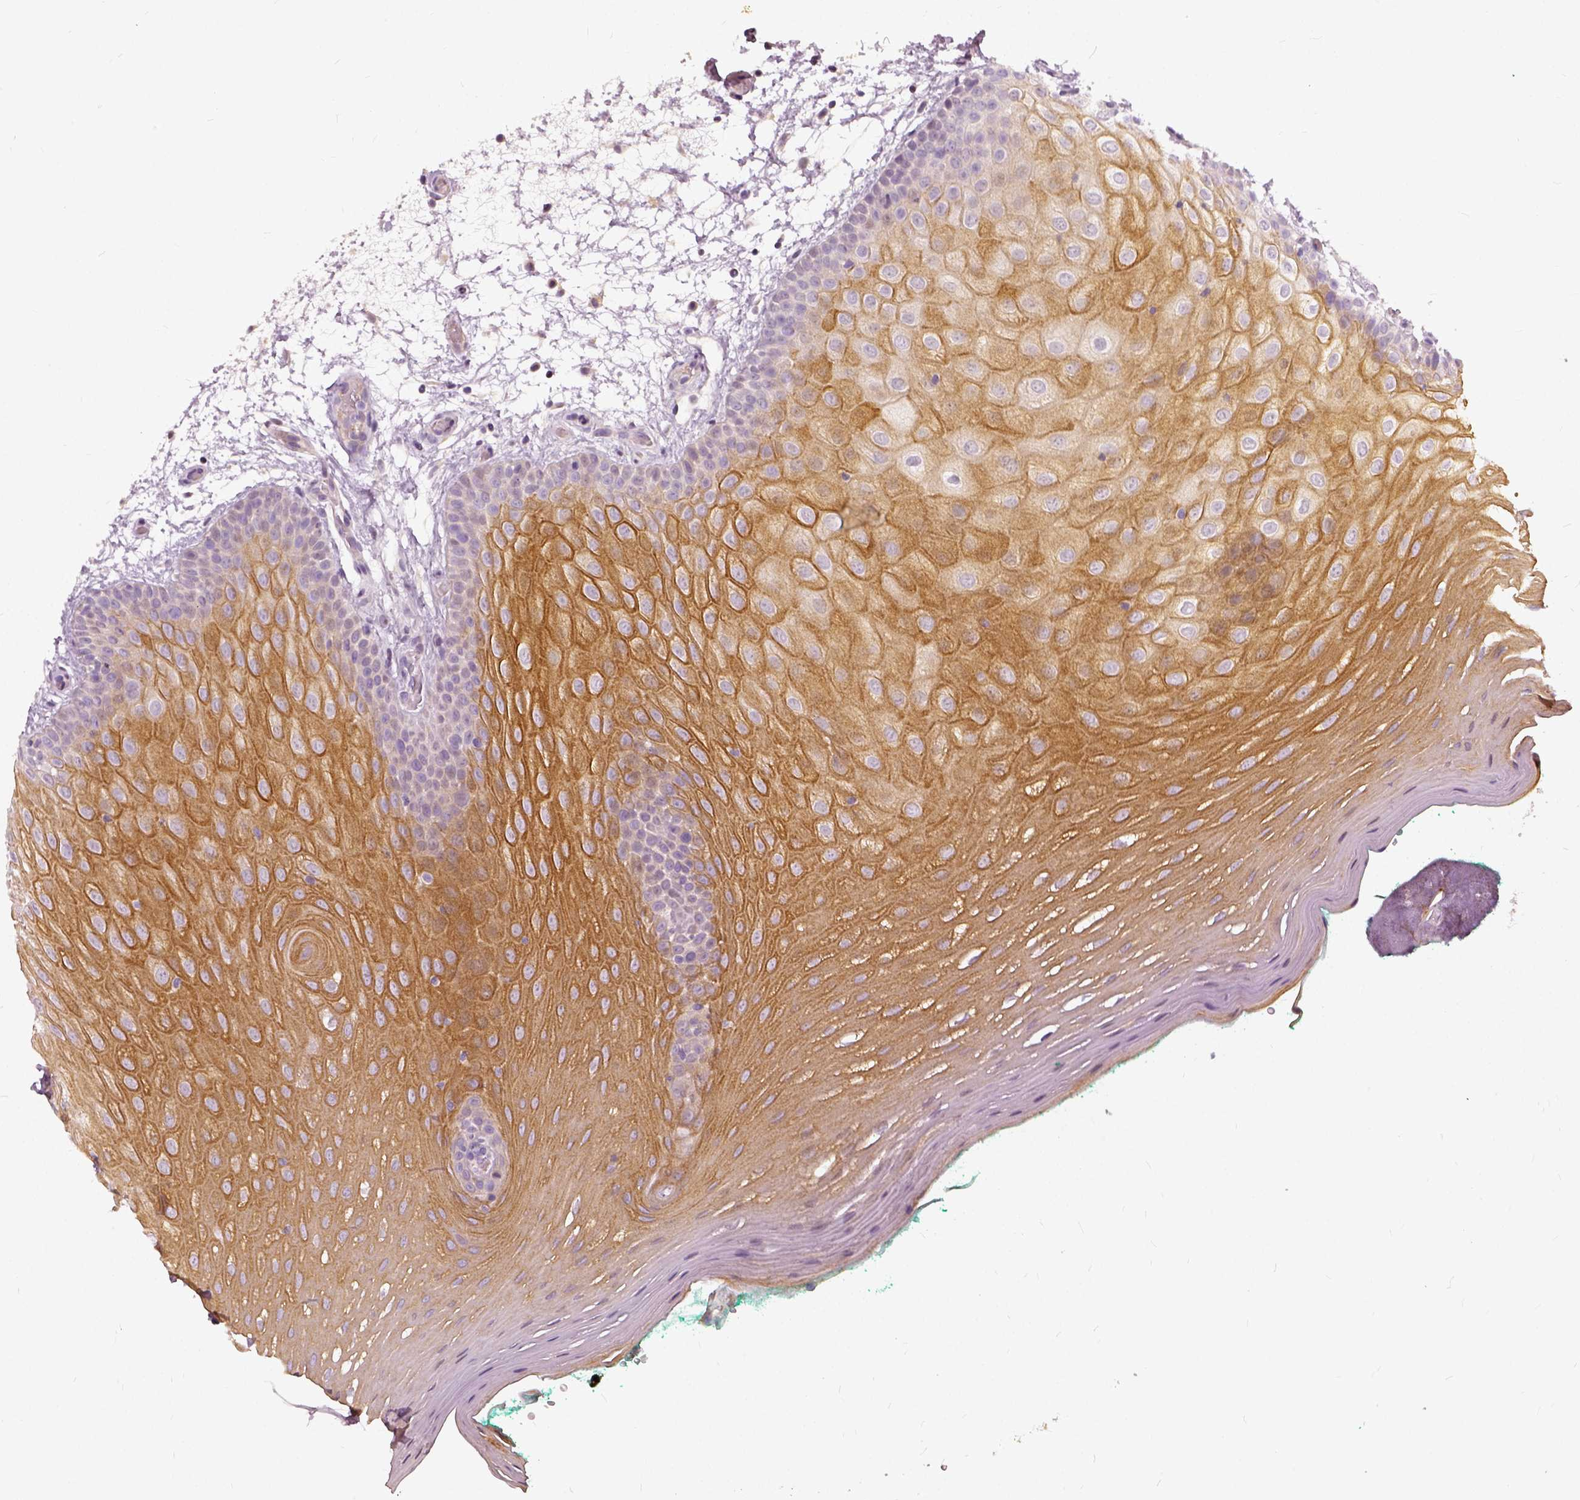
{"staining": {"intensity": "moderate", "quantity": "25%-75%", "location": "cytoplasmic/membranous"}, "tissue": "oral mucosa", "cell_type": "Squamous epithelial cells", "image_type": "normal", "snomed": [{"axis": "morphology", "description": "Normal tissue, NOS"}, {"axis": "morphology", "description": "Squamous cell carcinoma, NOS"}, {"axis": "topography", "description": "Oral tissue"}, {"axis": "topography", "description": "Head-Neck"}], "caption": "Squamous epithelial cells reveal medium levels of moderate cytoplasmic/membranous expression in approximately 25%-75% of cells in unremarkable human oral mucosa. (Stains: DAB (3,3'-diaminobenzidine) in brown, nuclei in blue, Microscopy: brightfield microscopy at high magnification).", "gene": "ILRUN", "patient": {"sex": "male", "age": 78}}